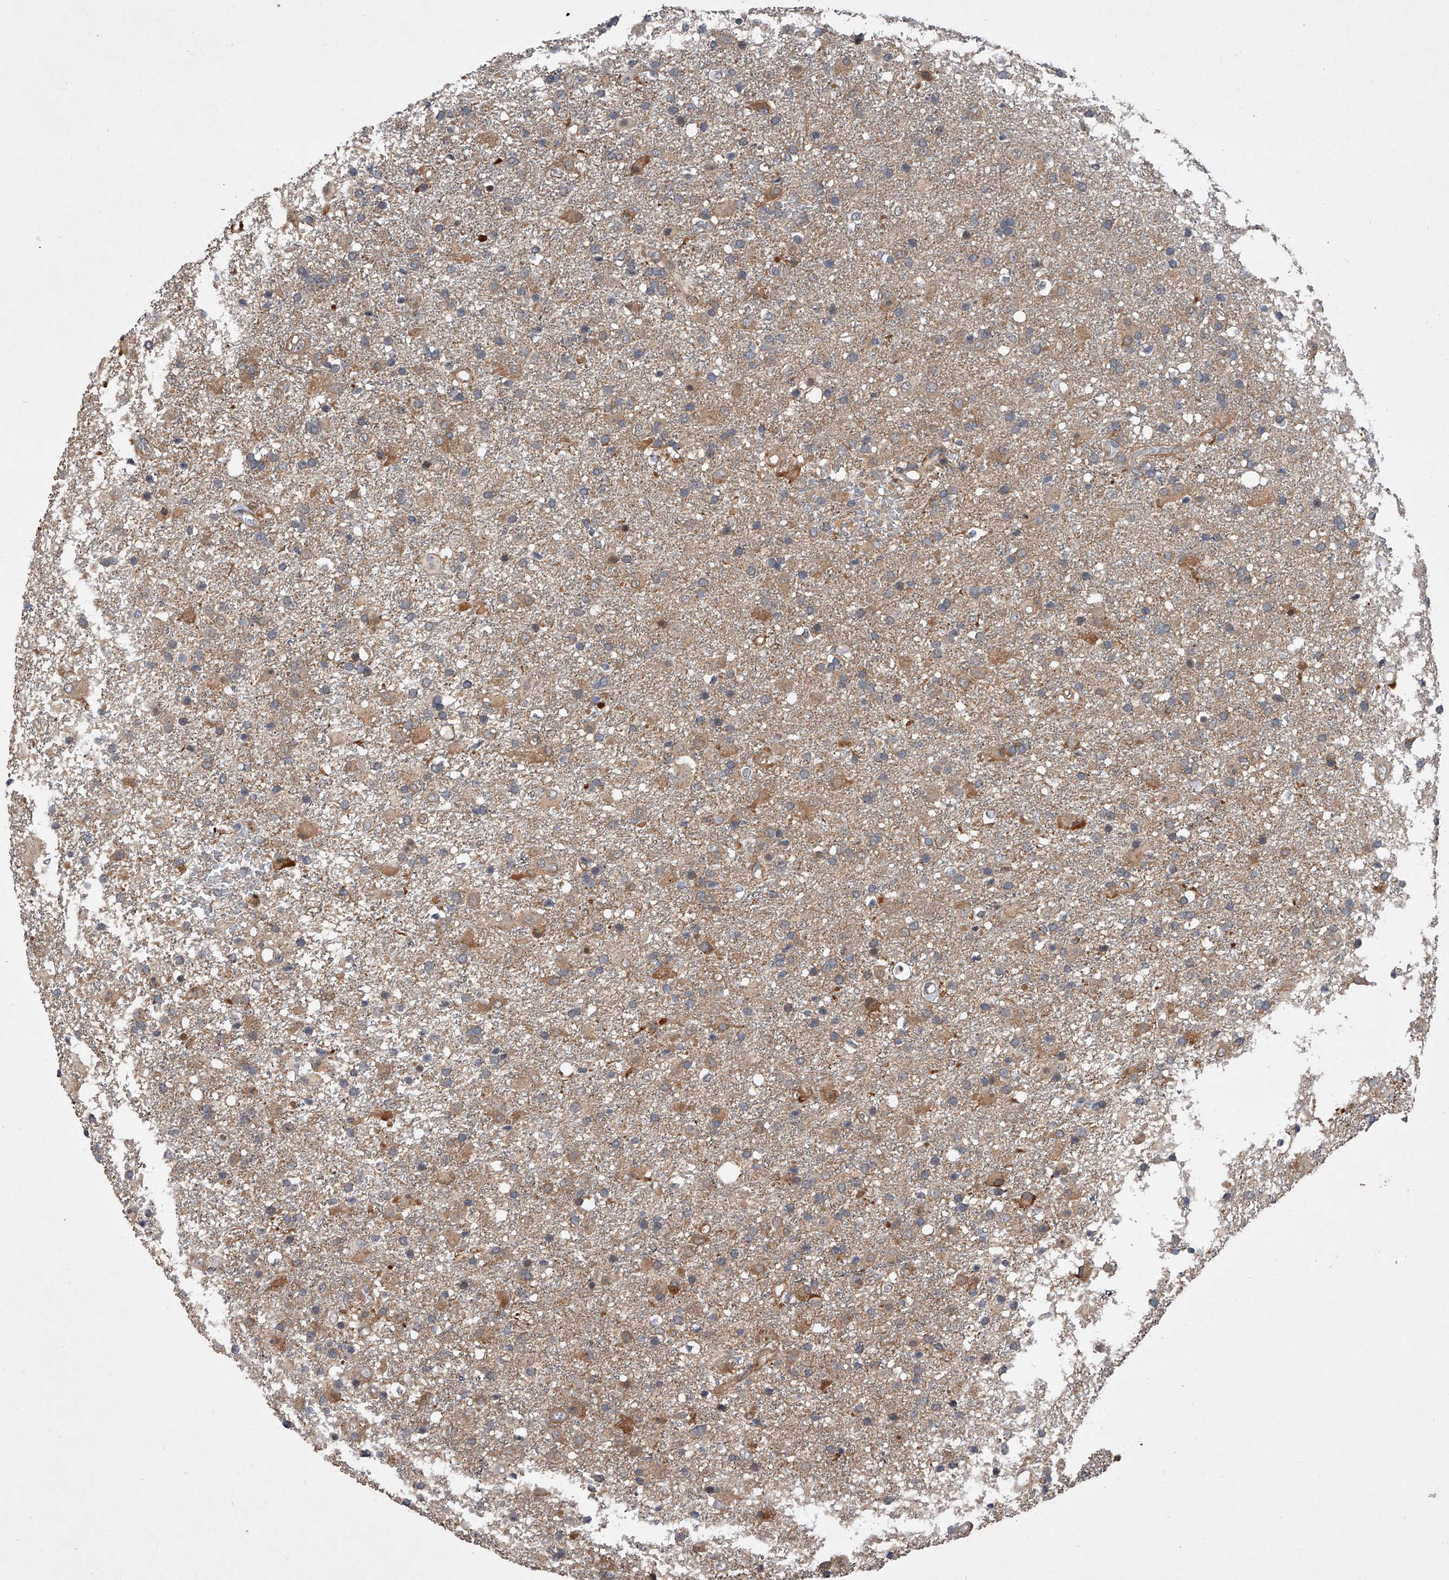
{"staining": {"intensity": "weak", "quantity": "<25%", "location": "cytoplasmic/membranous"}, "tissue": "glioma", "cell_type": "Tumor cells", "image_type": "cancer", "snomed": [{"axis": "morphology", "description": "Glioma, malignant, Low grade"}, {"axis": "topography", "description": "Brain"}], "caption": "A histopathology image of glioma stained for a protein displays no brown staining in tumor cells.", "gene": "USP47", "patient": {"sex": "male", "age": 65}}